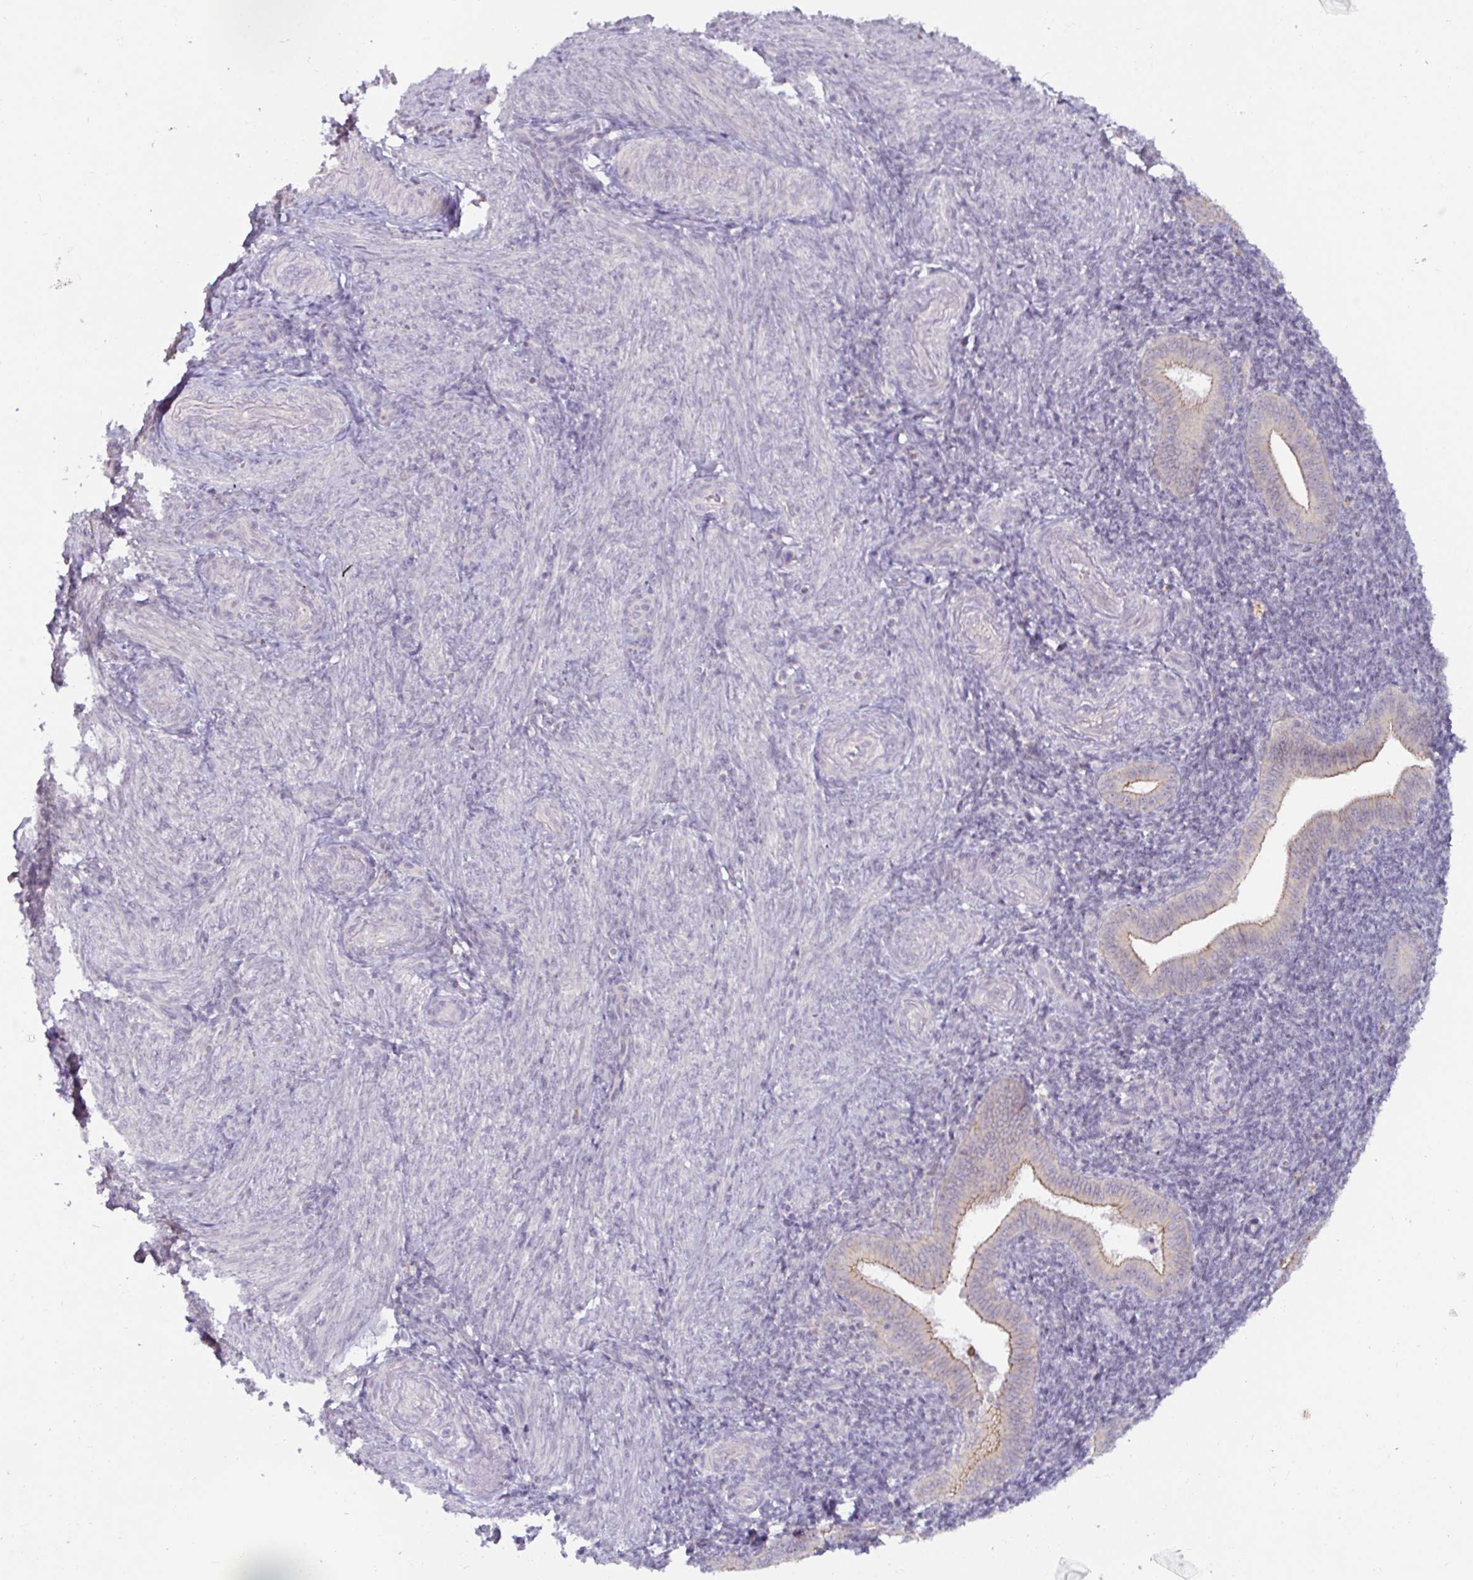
{"staining": {"intensity": "negative", "quantity": "none", "location": "none"}, "tissue": "endometrium", "cell_type": "Cells in endometrial stroma", "image_type": "normal", "snomed": [{"axis": "morphology", "description": "Normal tissue, NOS"}, {"axis": "topography", "description": "Endometrium"}], "caption": "The histopathology image exhibits no staining of cells in endometrial stroma in normal endometrium. Brightfield microscopy of immunohistochemistry stained with DAB (3,3'-diaminobenzidine) (brown) and hematoxylin (blue), captured at high magnification.", "gene": "GSTM1", "patient": {"sex": "female", "age": 25}}